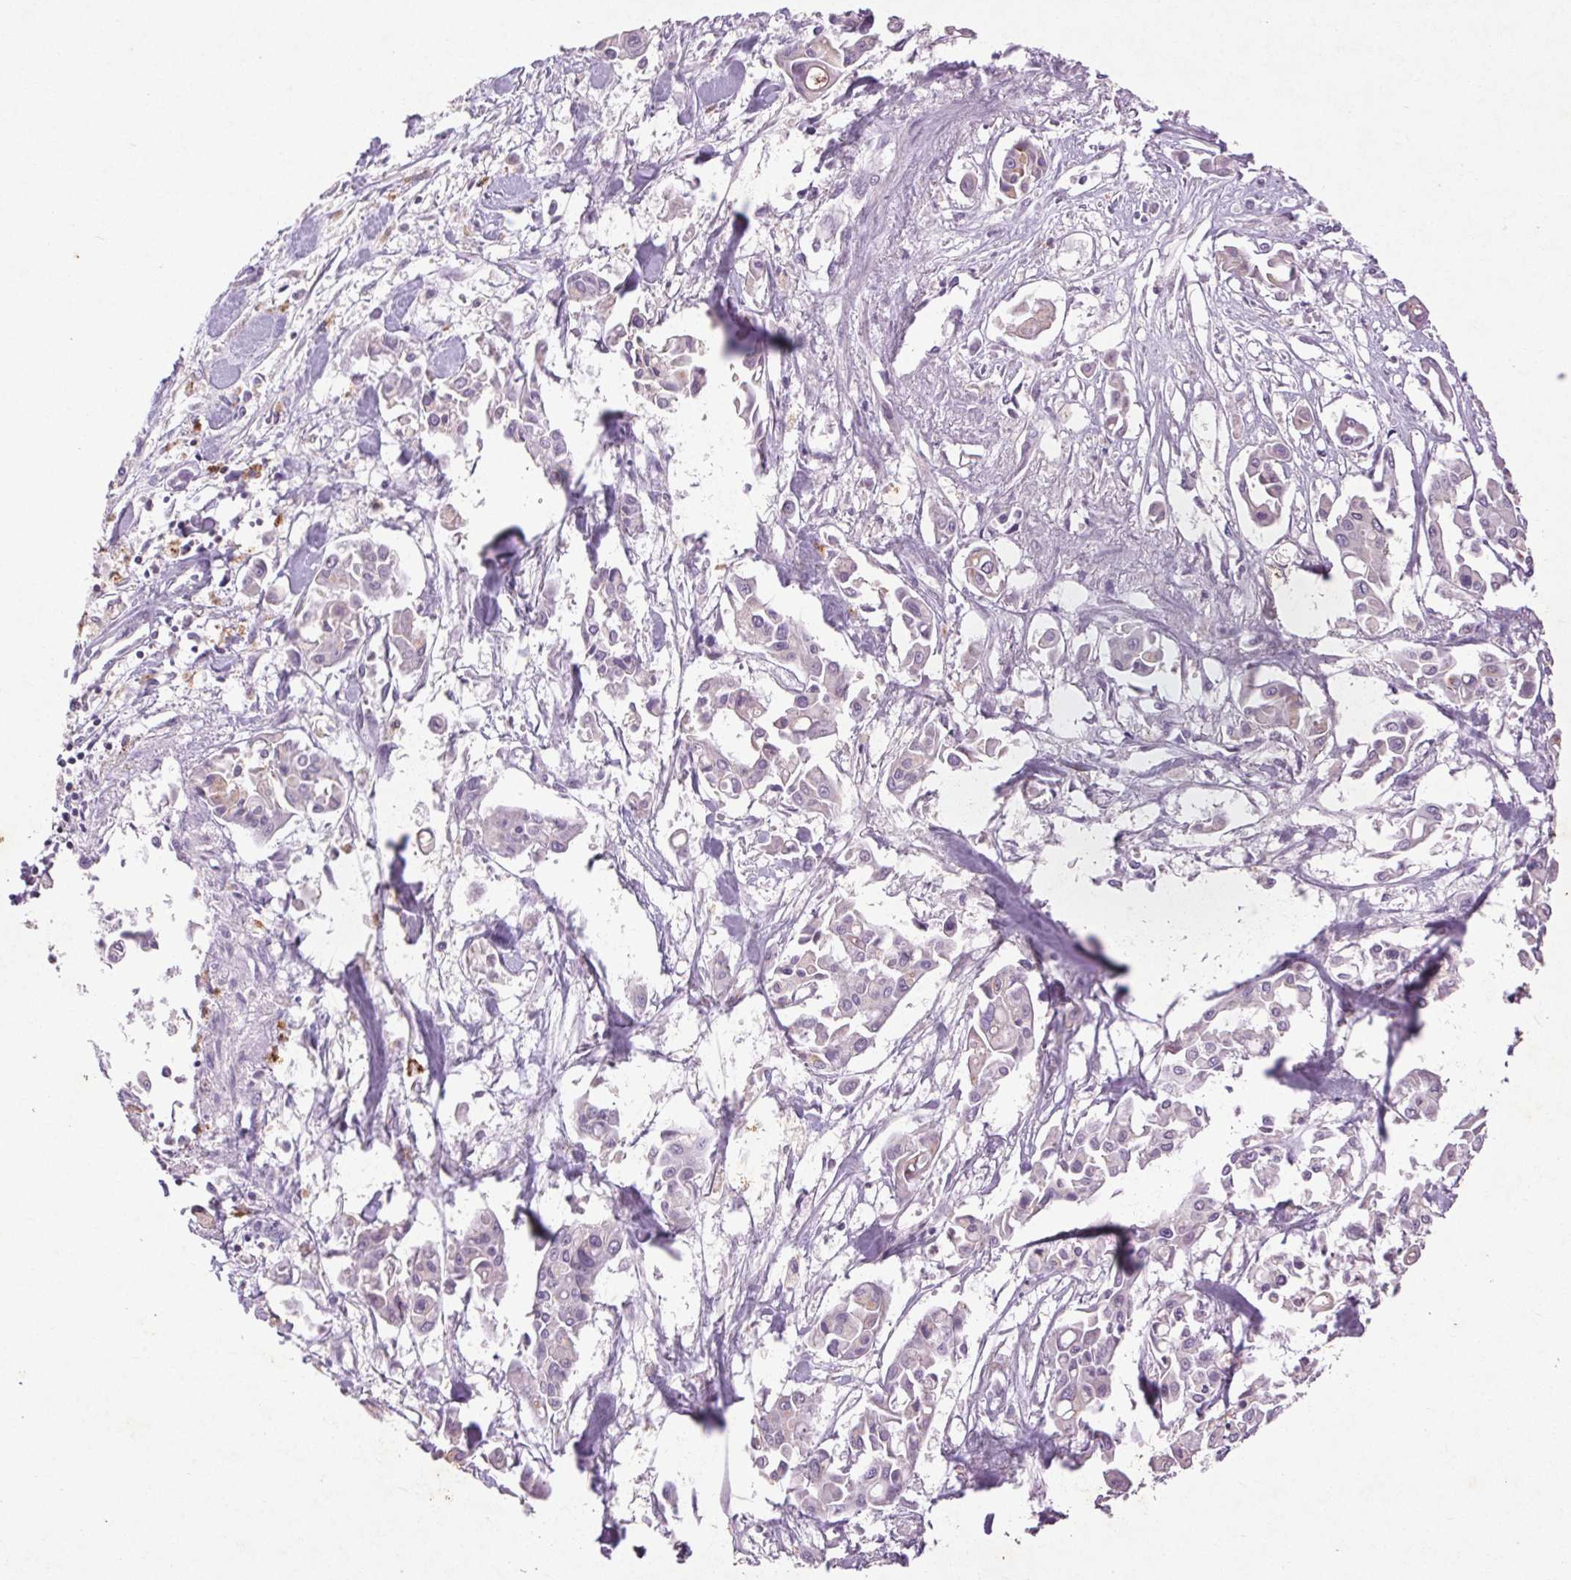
{"staining": {"intensity": "negative", "quantity": "none", "location": "none"}, "tissue": "pancreatic cancer", "cell_type": "Tumor cells", "image_type": "cancer", "snomed": [{"axis": "morphology", "description": "Adenocarcinoma, NOS"}, {"axis": "topography", "description": "Pancreas"}], "caption": "The immunohistochemistry histopathology image has no significant positivity in tumor cells of pancreatic cancer tissue. The staining is performed using DAB brown chromogen with nuclei counter-stained in using hematoxylin.", "gene": "FNDC7", "patient": {"sex": "male", "age": 61}}